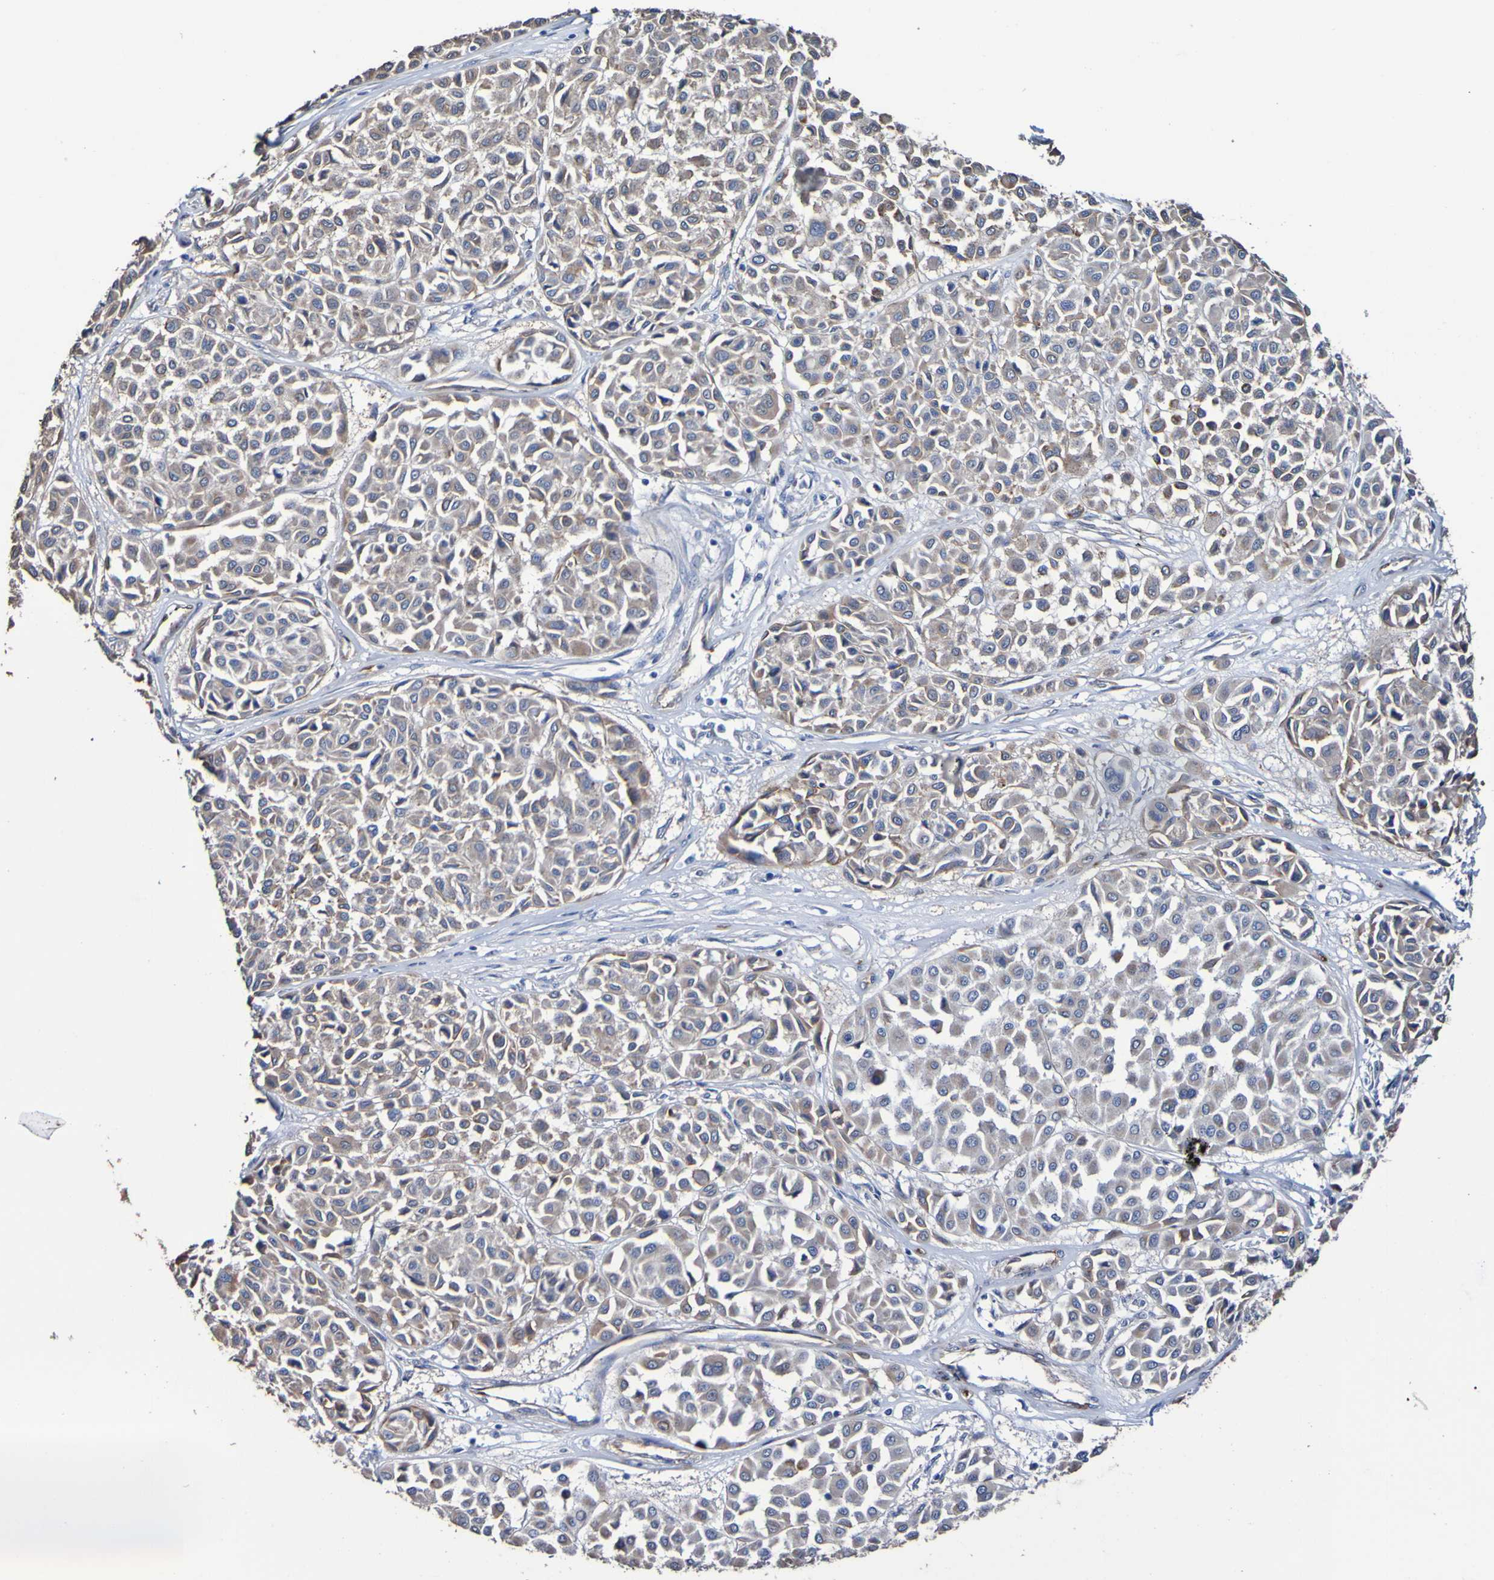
{"staining": {"intensity": "weak", "quantity": ">75%", "location": "cytoplasmic/membranous"}, "tissue": "melanoma", "cell_type": "Tumor cells", "image_type": "cancer", "snomed": [{"axis": "morphology", "description": "Malignant melanoma, Metastatic site"}, {"axis": "topography", "description": "Soft tissue"}], "caption": "DAB (3,3'-diaminobenzidine) immunohistochemical staining of human malignant melanoma (metastatic site) displays weak cytoplasmic/membranous protein positivity in about >75% of tumor cells.", "gene": "ELMOD3", "patient": {"sex": "male", "age": 41}}